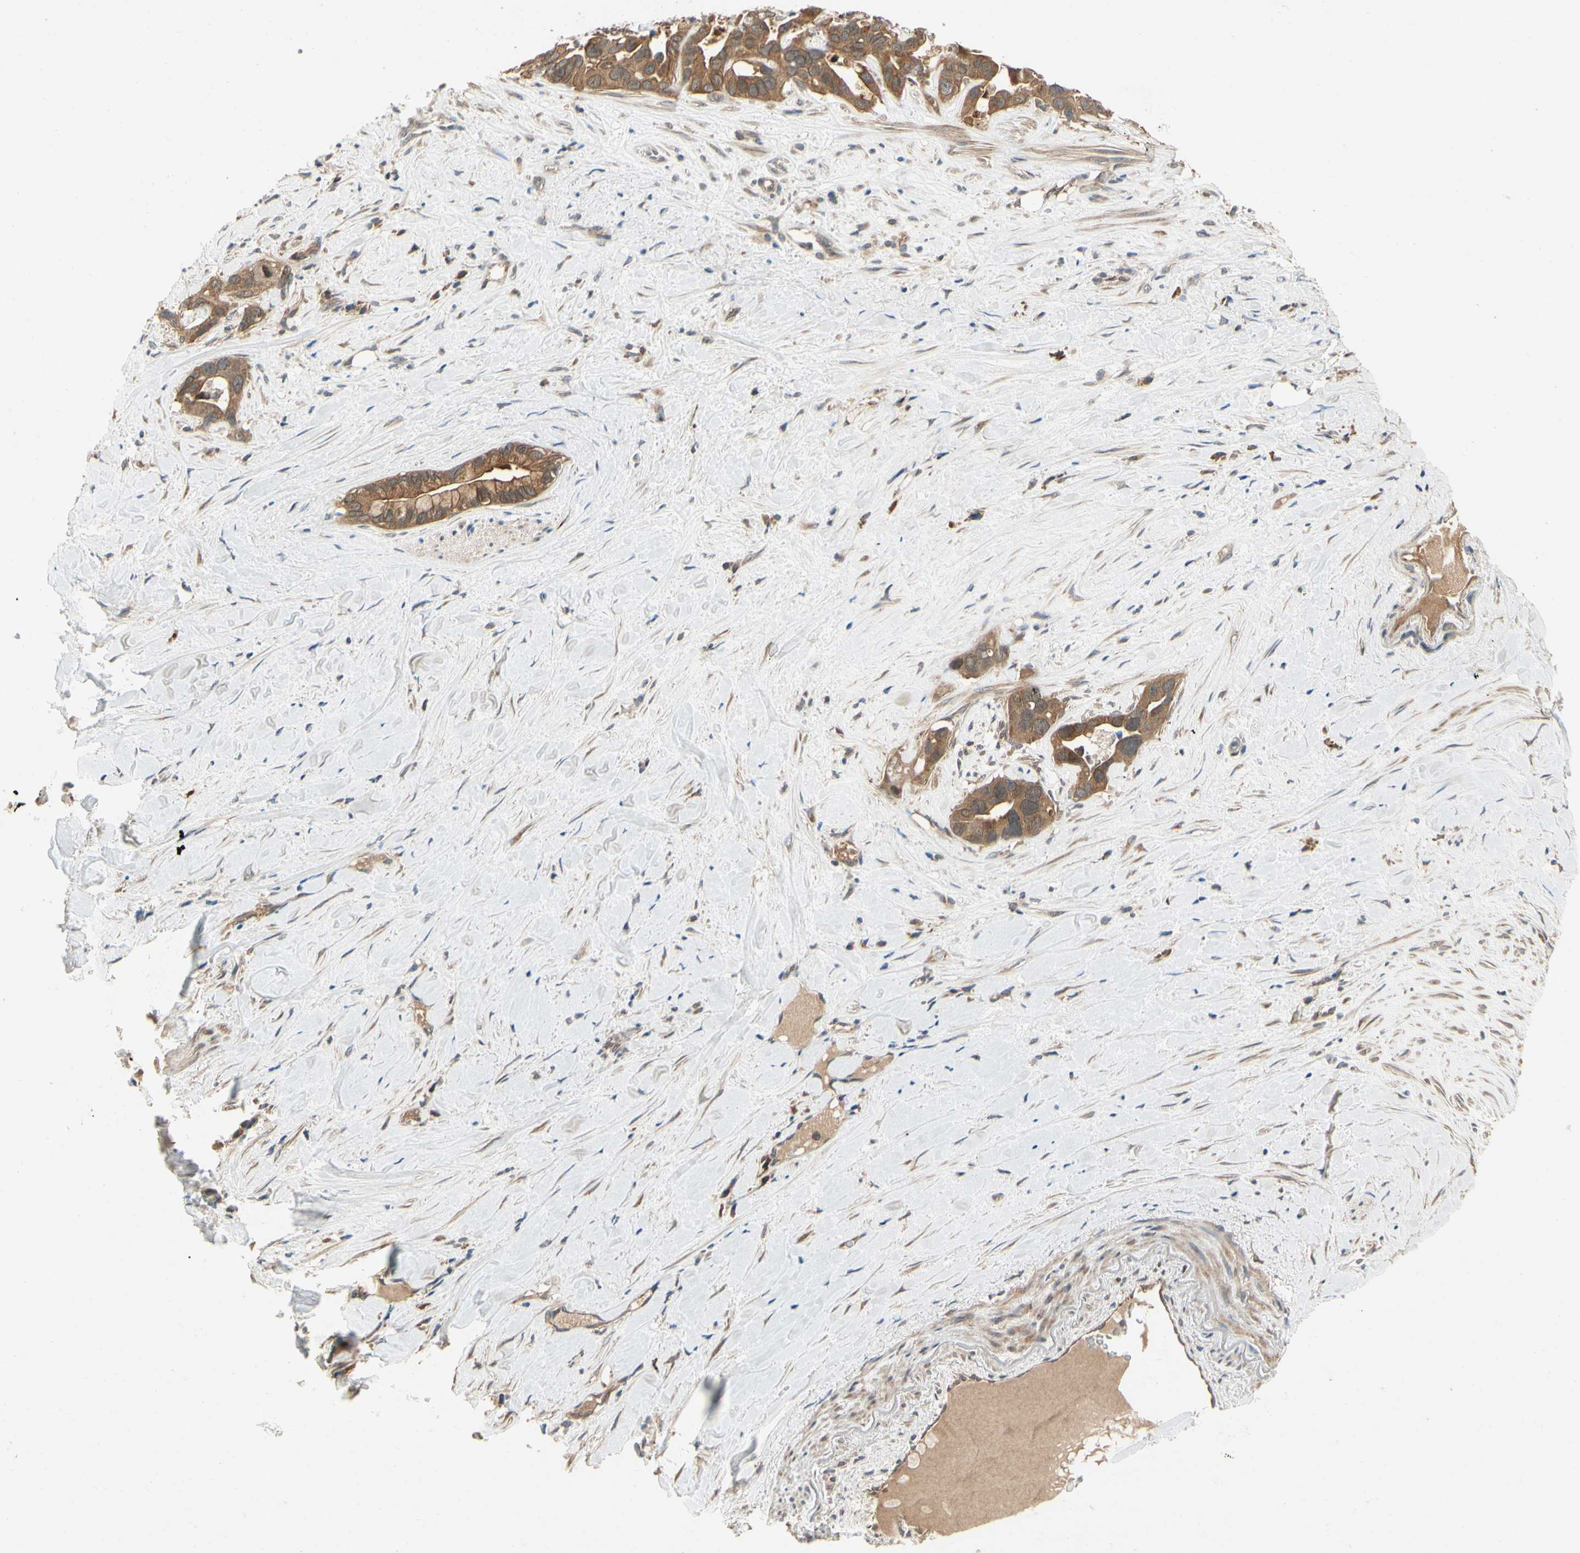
{"staining": {"intensity": "strong", "quantity": ">75%", "location": "cytoplasmic/membranous"}, "tissue": "liver cancer", "cell_type": "Tumor cells", "image_type": "cancer", "snomed": [{"axis": "morphology", "description": "Cholangiocarcinoma"}, {"axis": "topography", "description": "Liver"}], "caption": "This micrograph reveals immunohistochemistry (IHC) staining of cholangiocarcinoma (liver), with high strong cytoplasmic/membranous positivity in about >75% of tumor cells.", "gene": "TDRP", "patient": {"sex": "female", "age": 65}}